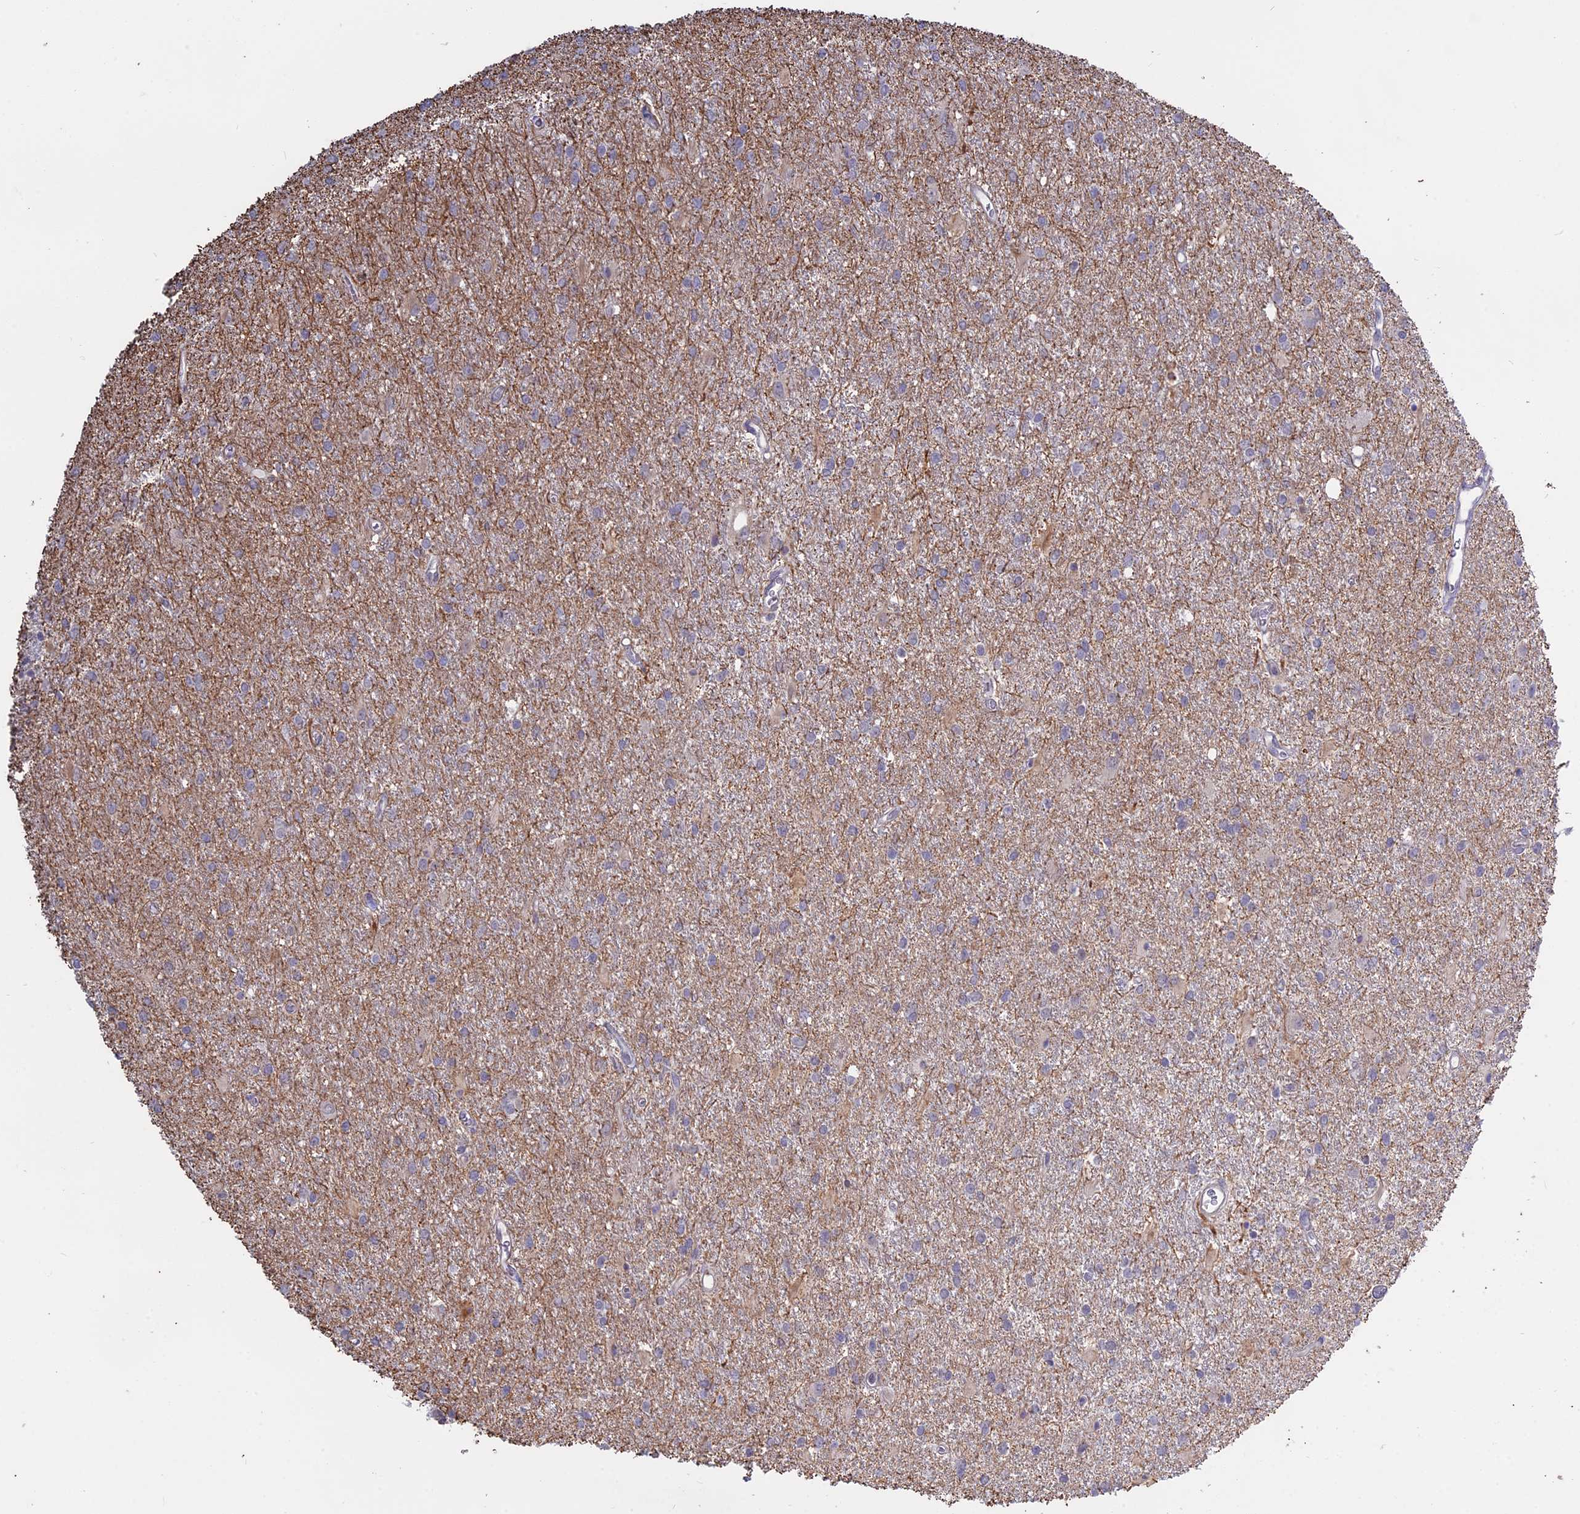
{"staining": {"intensity": "negative", "quantity": "none", "location": "none"}, "tissue": "glioma", "cell_type": "Tumor cells", "image_type": "cancer", "snomed": [{"axis": "morphology", "description": "Glioma, malignant, High grade"}, {"axis": "topography", "description": "Brain"}], "caption": "Human glioma stained for a protein using immunohistochemistry shows no expression in tumor cells.", "gene": "MYO5B", "patient": {"sex": "female", "age": 50}}